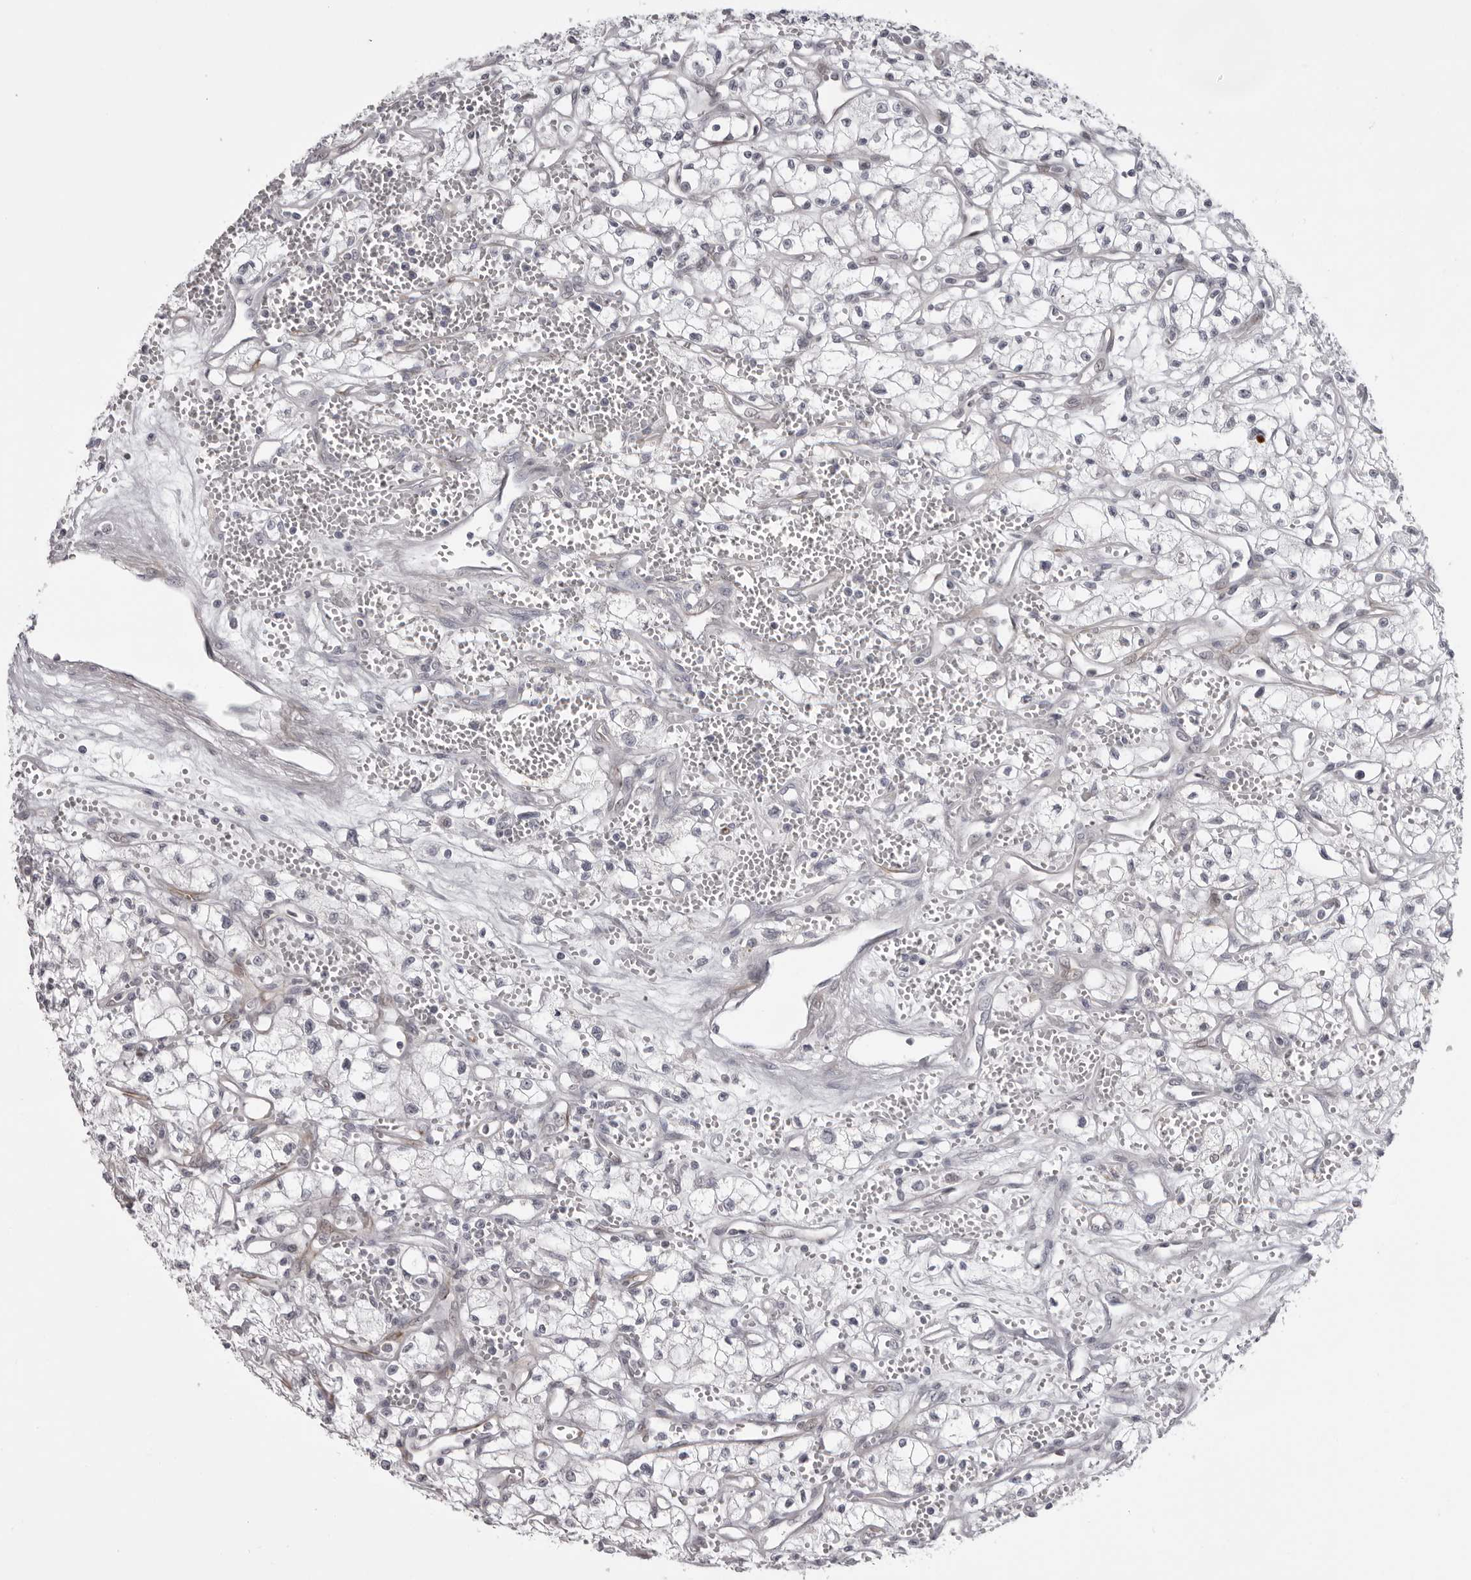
{"staining": {"intensity": "negative", "quantity": "none", "location": "none"}, "tissue": "renal cancer", "cell_type": "Tumor cells", "image_type": "cancer", "snomed": [{"axis": "morphology", "description": "Adenocarcinoma, NOS"}, {"axis": "topography", "description": "Kidney"}], "caption": "DAB immunohistochemical staining of human renal adenocarcinoma exhibits no significant positivity in tumor cells. (DAB immunohistochemistry (IHC) visualized using brightfield microscopy, high magnification).", "gene": "NUDT18", "patient": {"sex": "male", "age": 59}}